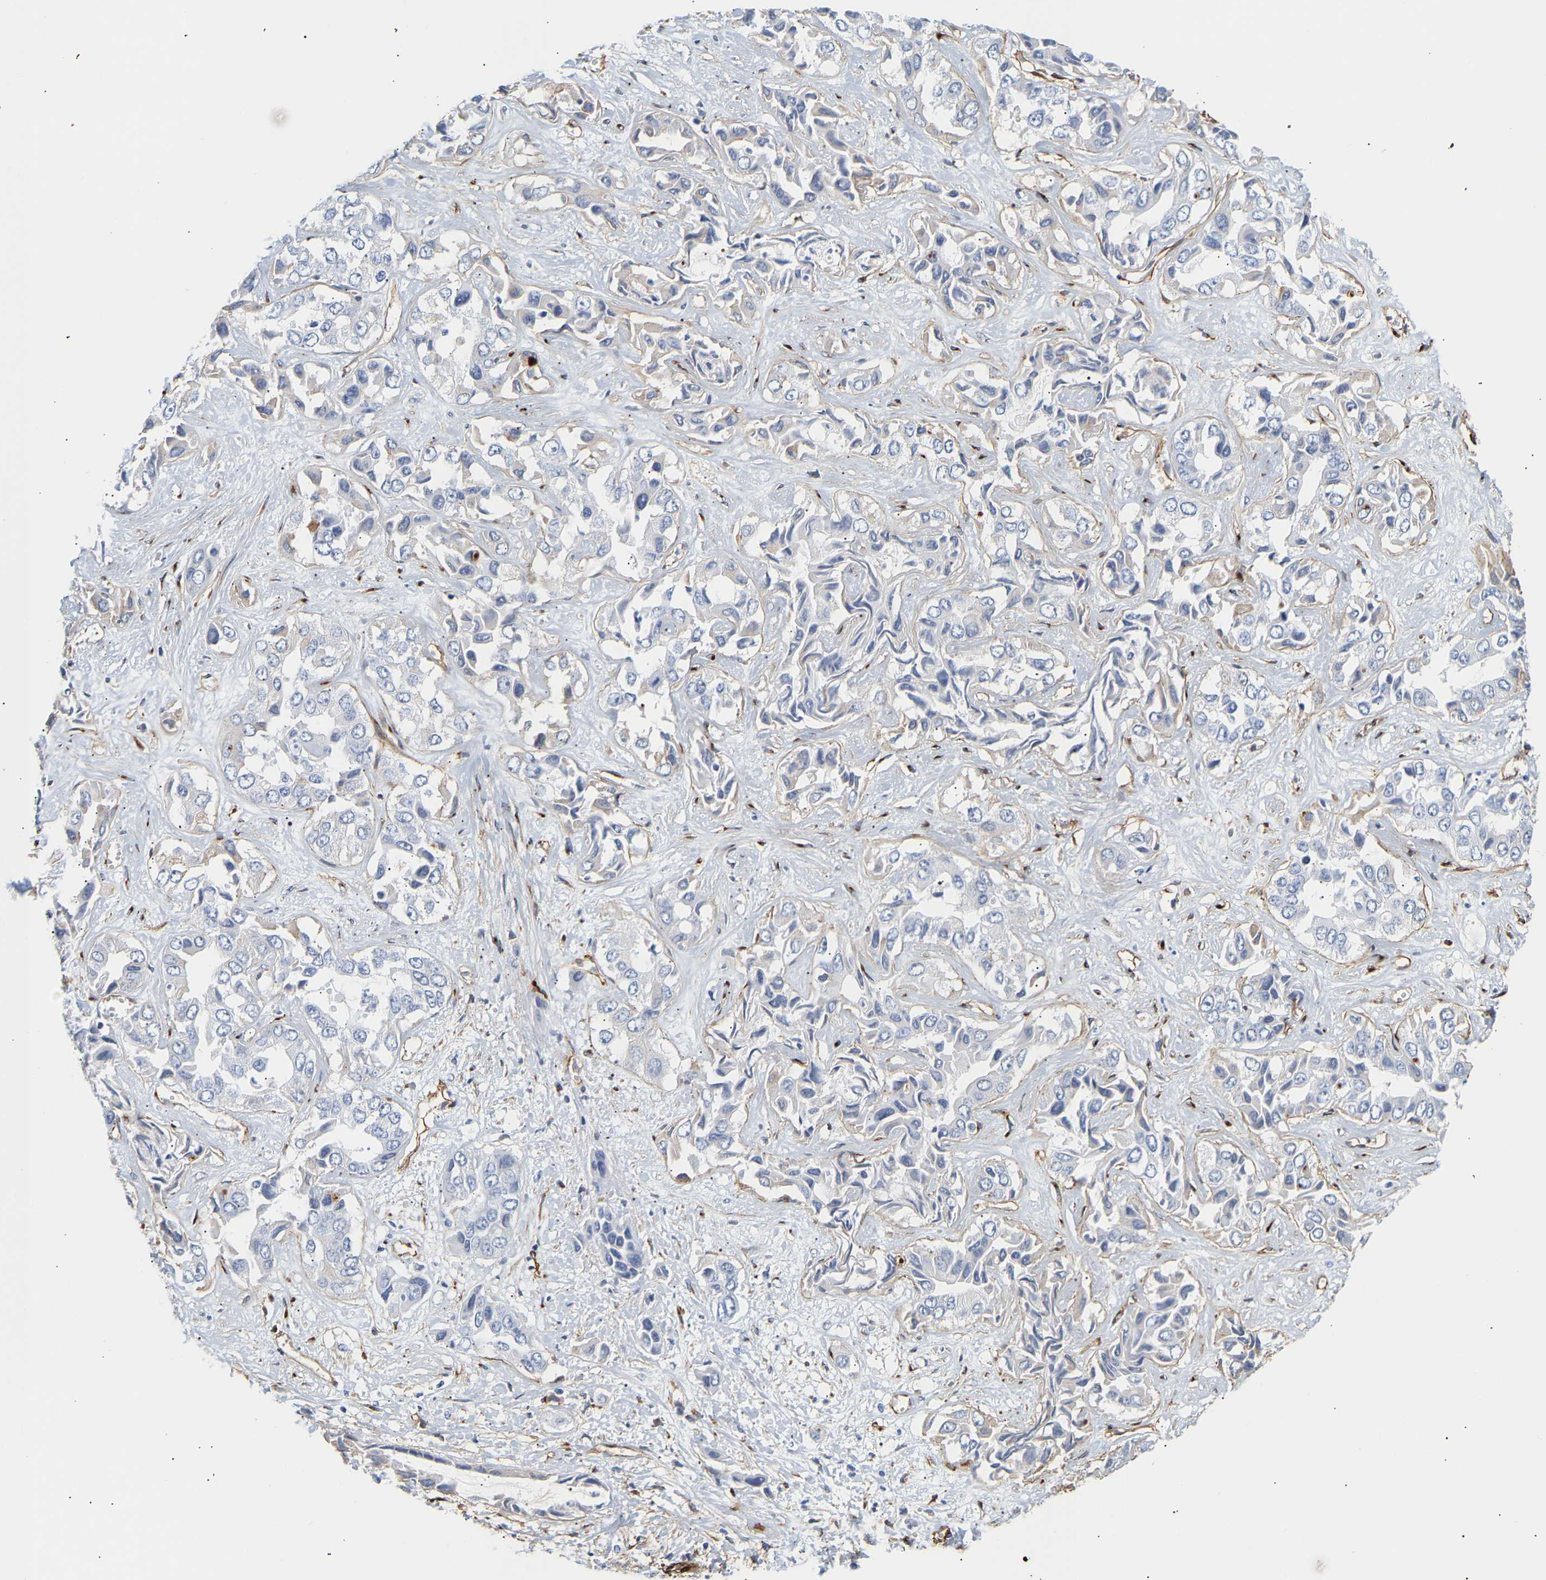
{"staining": {"intensity": "negative", "quantity": "none", "location": "none"}, "tissue": "liver cancer", "cell_type": "Tumor cells", "image_type": "cancer", "snomed": [{"axis": "morphology", "description": "Cholangiocarcinoma"}, {"axis": "topography", "description": "Liver"}], "caption": "Immunohistochemical staining of human liver cancer demonstrates no significant positivity in tumor cells. (DAB (3,3'-diaminobenzidine) immunohistochemistry with hematoxylin counter stain).", "gene": "IGFBP7", "patient": {"sex": "female", "age": 52}}